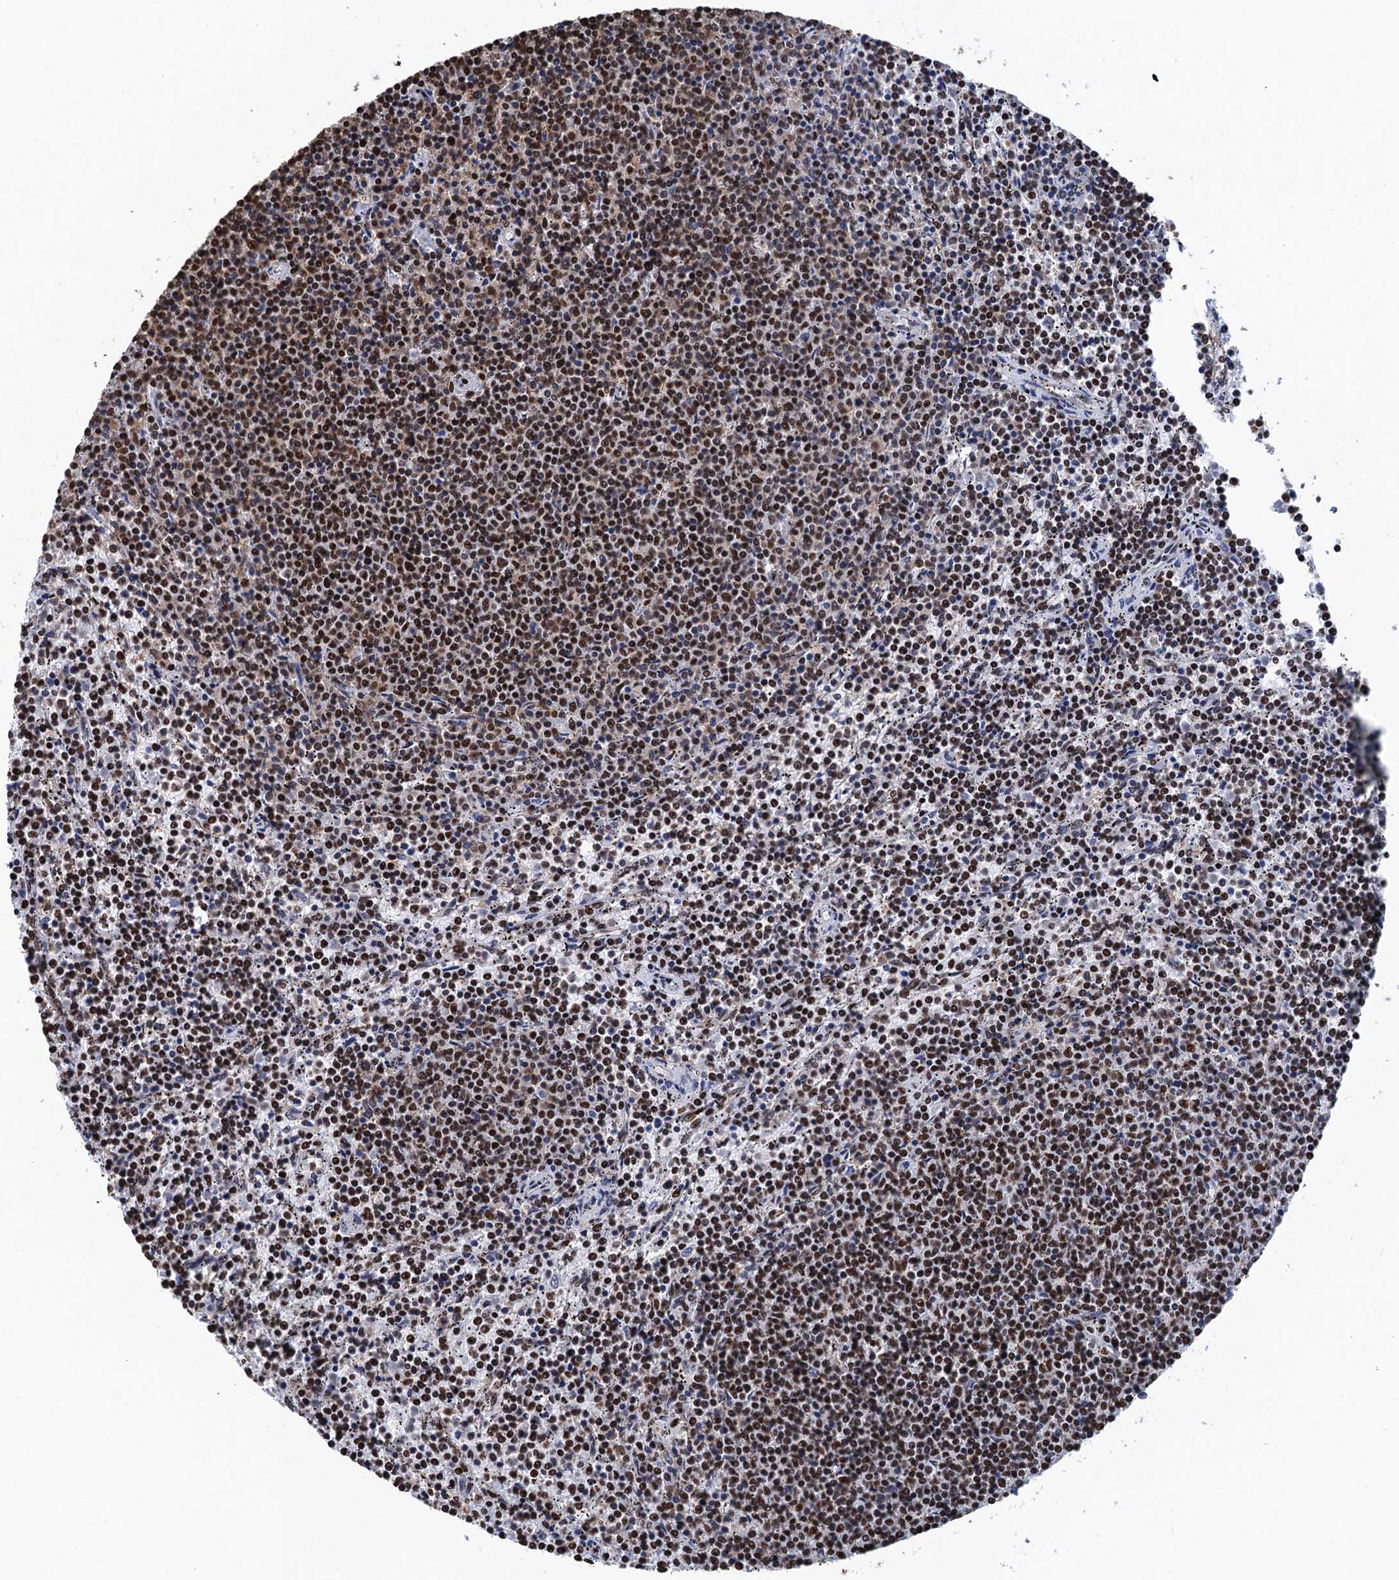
{"staining": {"intensity": "strong", "quantity": ">75%", "location": "nuclear"}, "tissue": "lymphoma", "cell_type": "Tumor cells", "image_type": "cancer", "snomed": [{"axis": "morphology", "description": "Malignant lymphoma, non-Hodgkin's type, Low grade"}, {"axis": "topography", "description": "Spleen"}], "caption": "Brown immunohistochemical staining in malignant lymphoma, non-Hodgkin's type (low-grade) demonstrates strong nuclear expression in about >75% of tumor cells. Using DAB (3,3'-diaminobenzidine) (brown) and hematoxylin (blue) stains, captured at high magnification using brightfield microscopy.", "gene": "UBA2", "patient": {"sex": "female", "age": 50}}